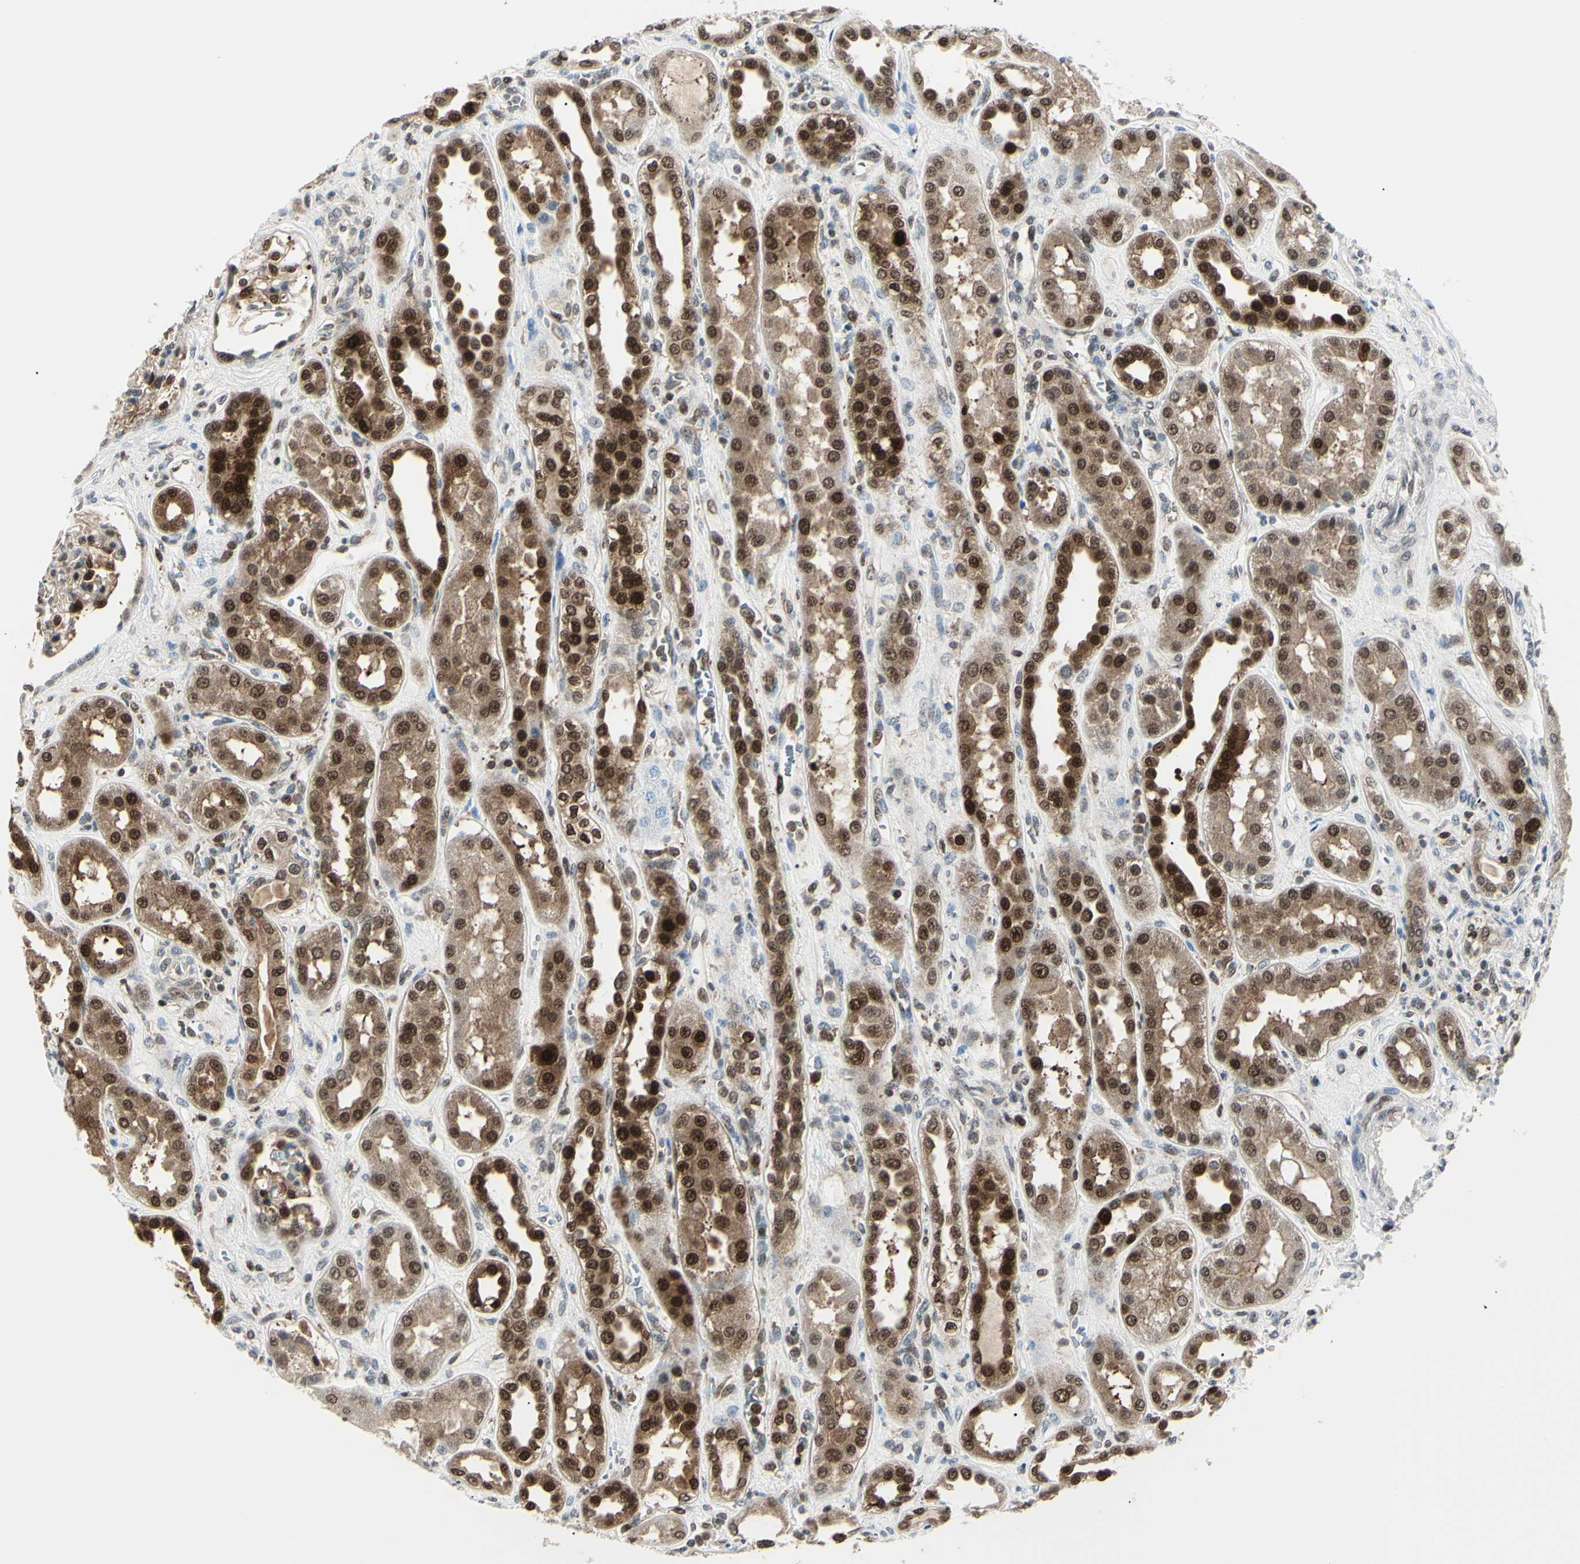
{"staining": {"intensity": "strong", "quantity": "25%-75%", "location": "cytoplasmic/membranous,nuclear"}, "tissue": "kidney", "cell_type": "Cells in glomeruli", "image_type": "normal", "snomed": [{"axis": "morphology", "description": "Normal tissue, NOS"}, {"axis": "topography", "description": "Kidney"}], "caption": "Immunohistochemical staining of benign human kidney shows high levels of strong cytoplasmic/membranous,nuclear expression in approximately 25%-75% of cells in glomeruli. The staining is performed using DAB (3,3'-diaminobenzidine) brown chromogen to label protein expression. The nuclei are counter-stained blue using hematoxylin.", "gene": "PGK1", "patient": {"sex": "male", "age": 59}}